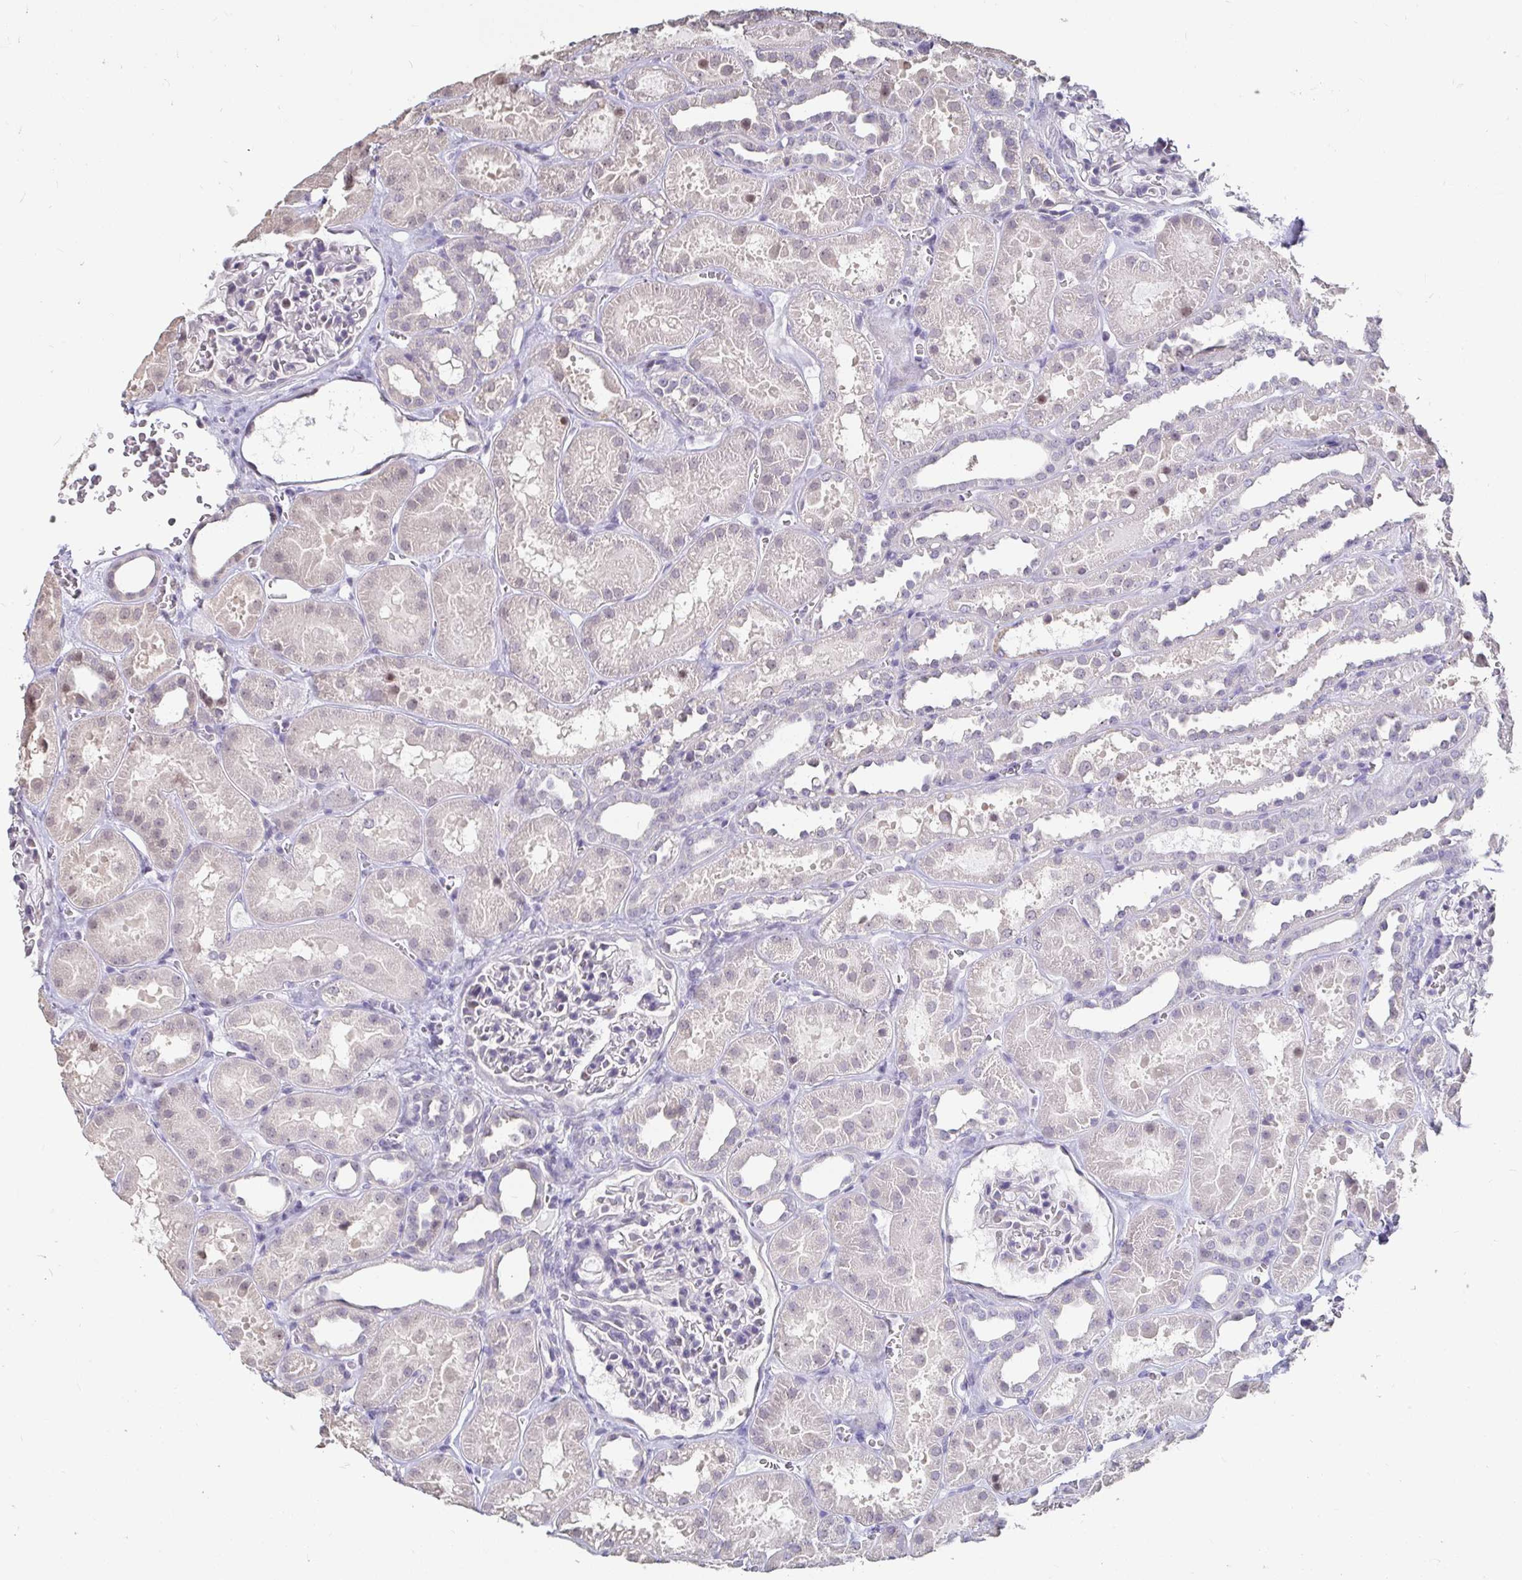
{"staining": {"intensity": "negative", "quantity": "none", "location": "none"}, "tissue": "kidney", "cell_type": "Cells in glomeruli", "image_type": "normal", "snomed": [{"axis": "morphology", "description": "Normal tissue, NOS"}, {"axis": "topography", "description": "Kidney"}], "caption": "The photomicrograph displays no significant expression in cells in glomeruli of kidney.", "gene": "ANLN", "patient": {"sex": "female", "age": 41}}